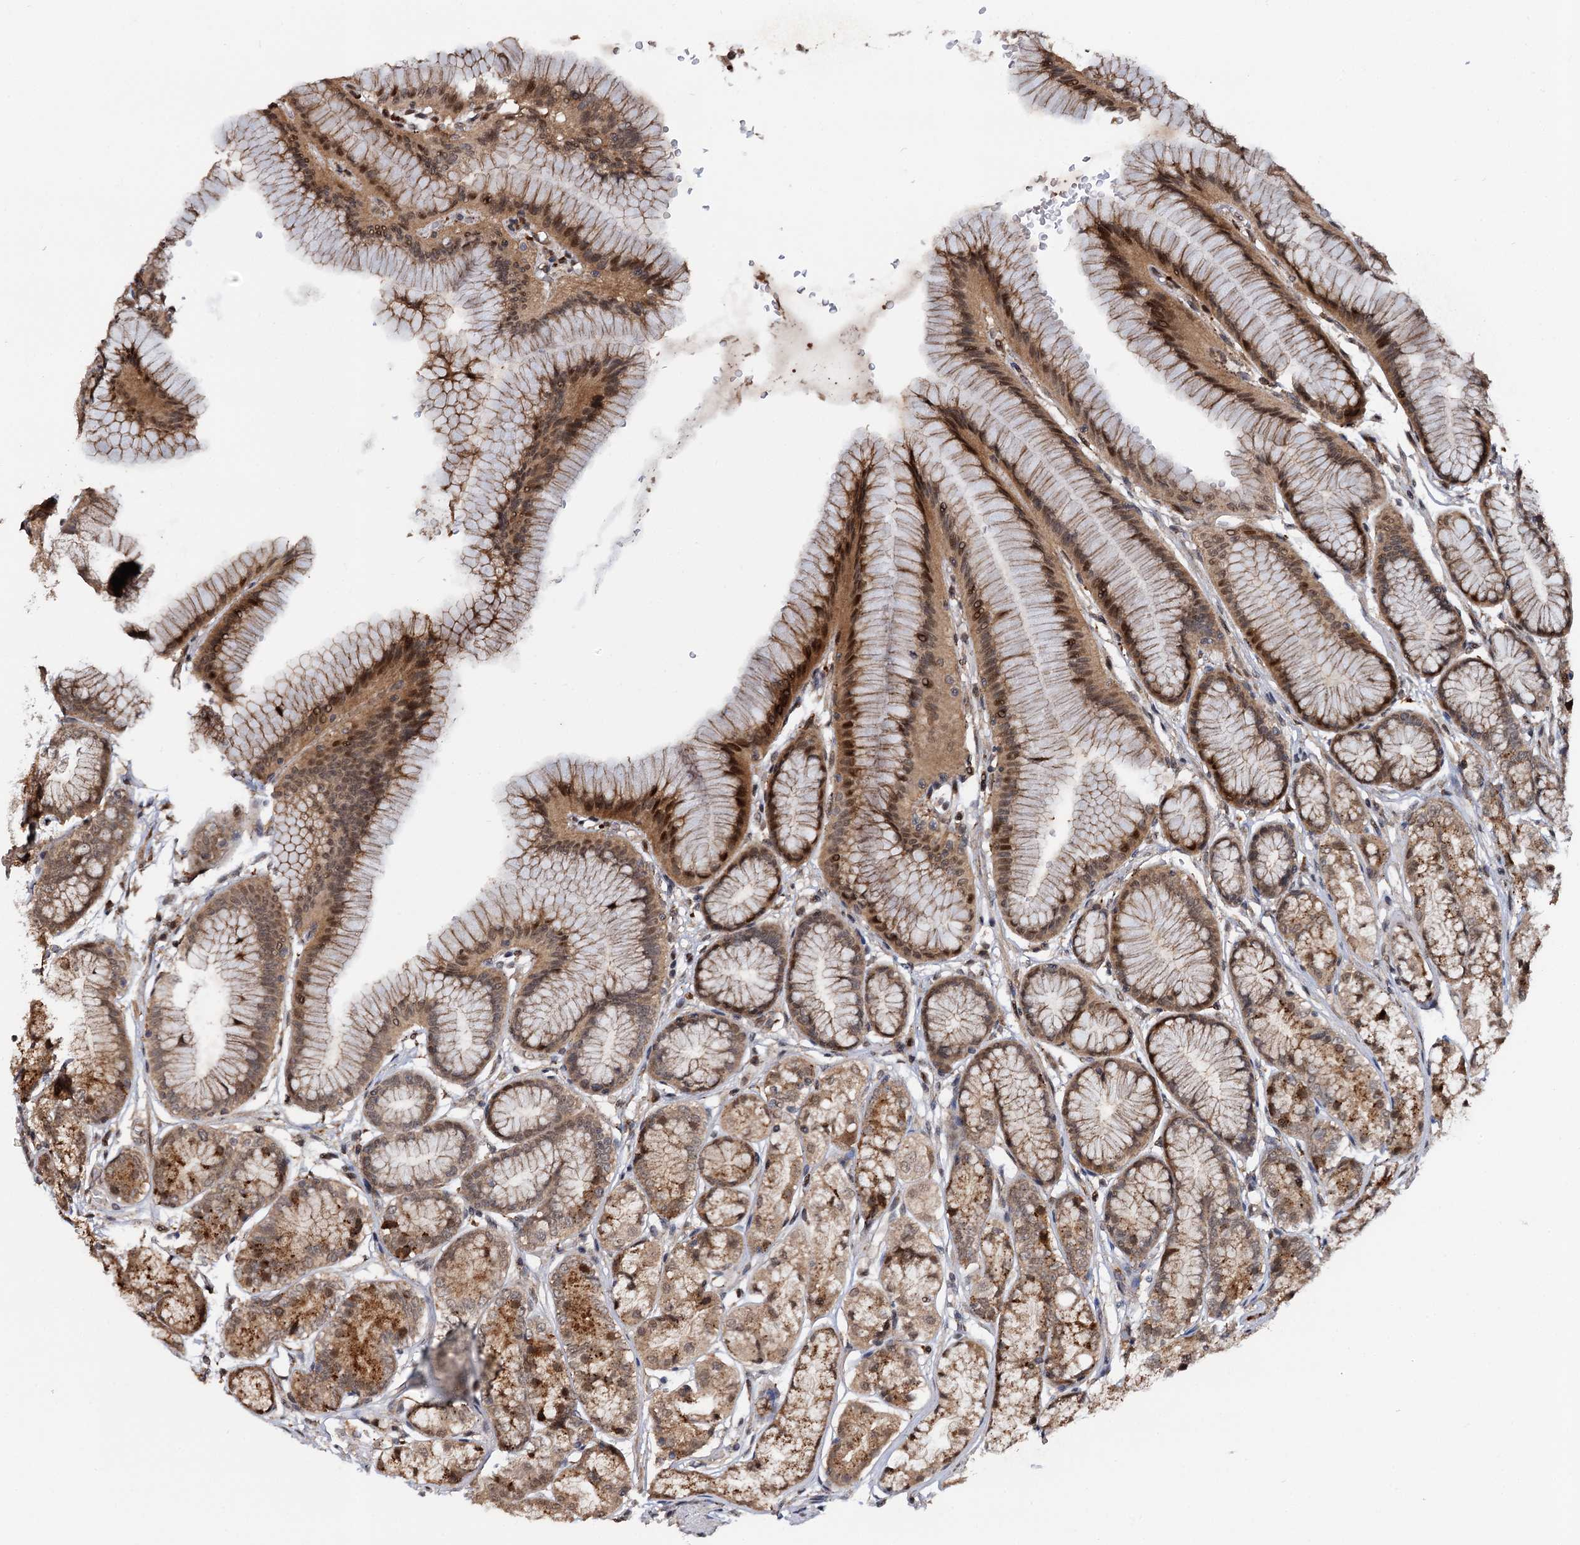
{"staining": {"intensity": "moderate", "quantity": ">75%", "location": "cytoplasmic/membranous,nuclear"}, "tissue": "stomach", "cell_type": "Glandular cells", "image_type": "normal", "snomed": [{"axis": "morphology", "description": "Normal tissue, NOS"}, {"axis": "morphology", "description": "Adenocarcinoma, NOS"}, {"axis": "morphology", "description": "Adenocarcinoma, High grade"}, {"axis": "topography", "description": "Stomach, upper"}, {"axis": "topography", "description": "Stomach"}], "caption": "Immunohistochemistry (IHC) photomicrograph of benign stomach: human stomach stained using IHC shows medium levels of moderate protein expression localized specifically in the cytoplasmic/membranous,nuclear of glandular cells, appearing as a cytoplasmic/membranous,nuclear brown color.", "gene": "CEP192", "patient": {"sex": "female", "age": 65}}